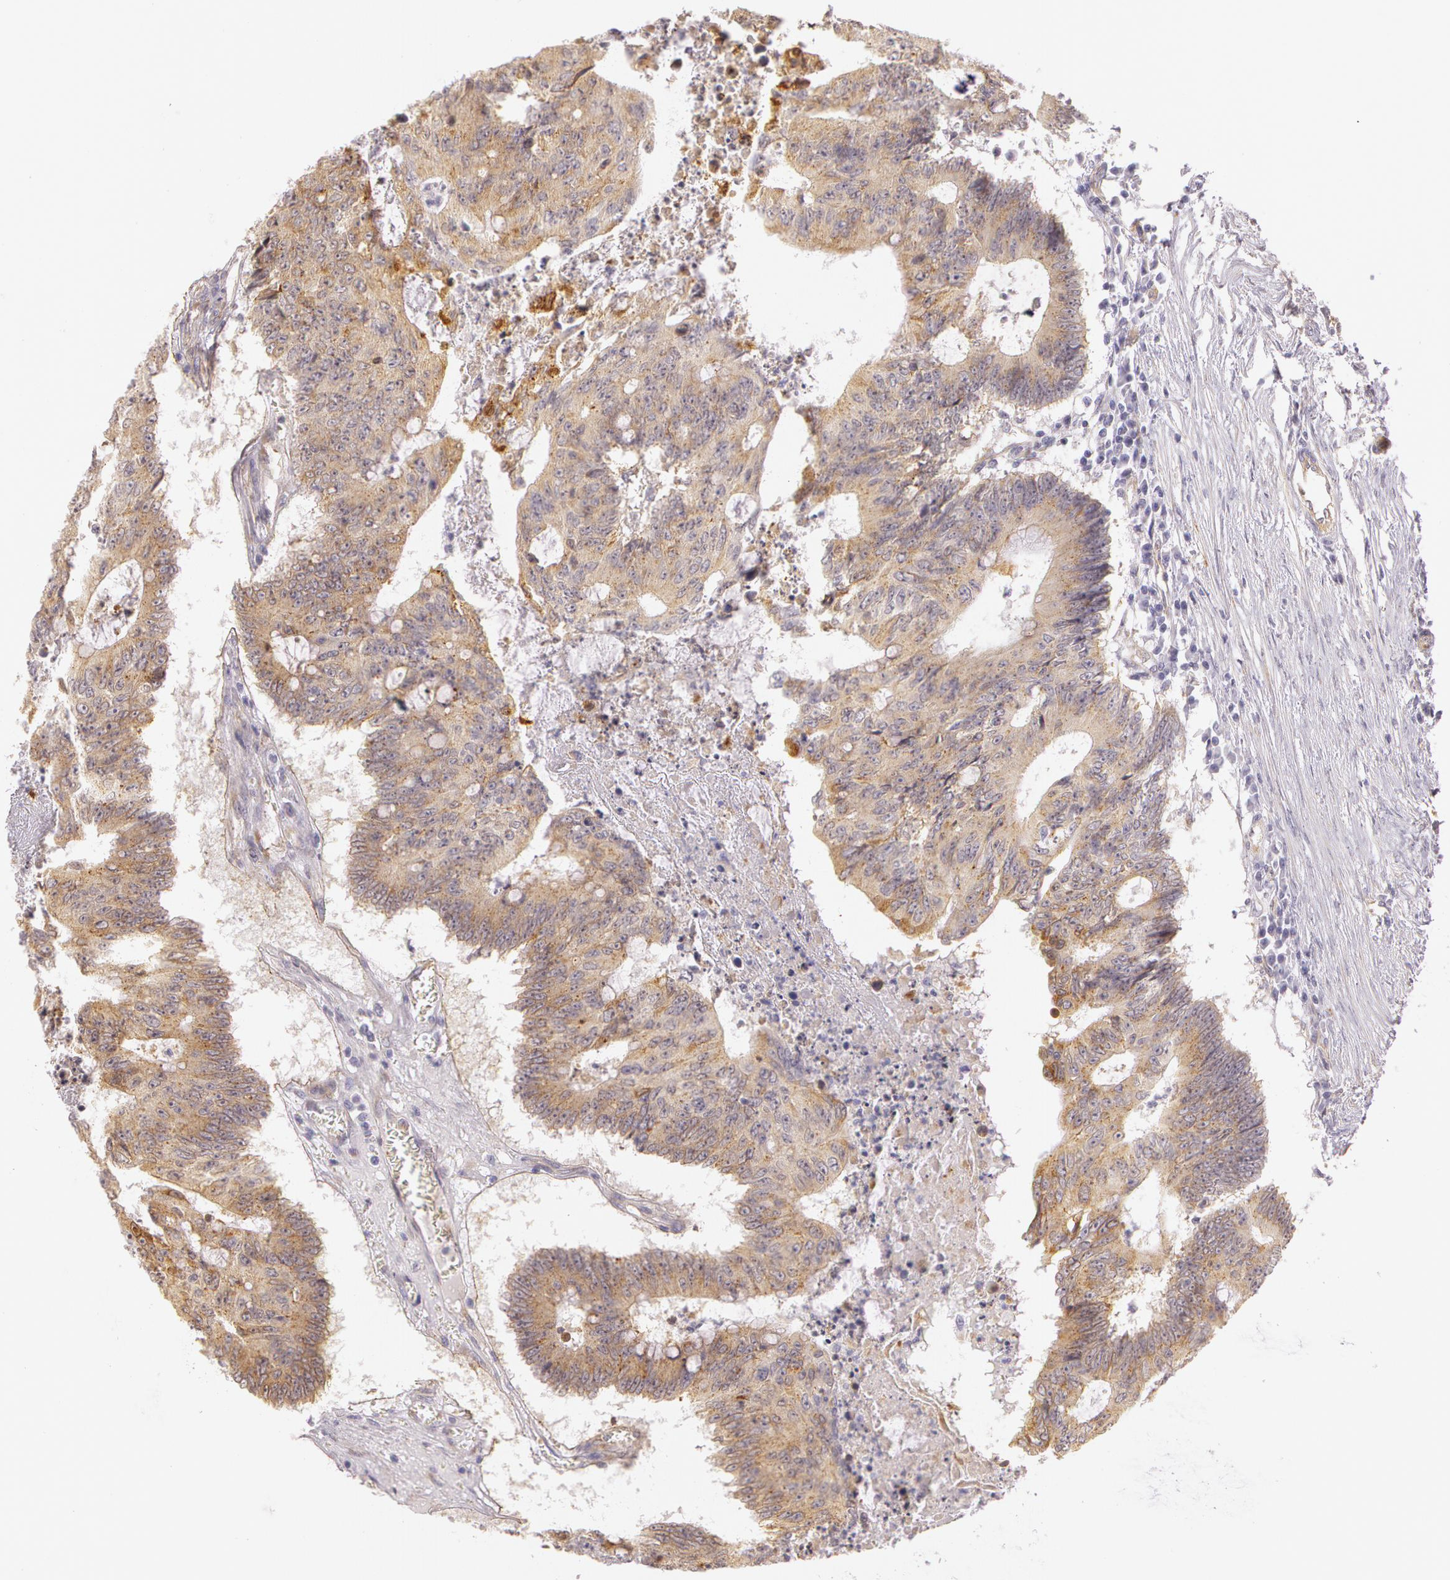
{"staining": {"intensity": "moderate", "quantity": ">75%", "location": "cytoplasmic/membranous"}, "tissue": "colorectal cancer", "cell_type": "Tumor cells", "image_type": "cancer", "snomed": [{"axis": "morphology", "description": "Adenocarcinoma, NOS"}, {"axis": "topography", "description": "Colon"}], "caption": "Colorectal adenocarcinoma stained for a protein reveals moderate cytoplasmic/membranous positivity in tumor cells.", "gene": "APP", "patient": {"sex": "male", "age": 65}}